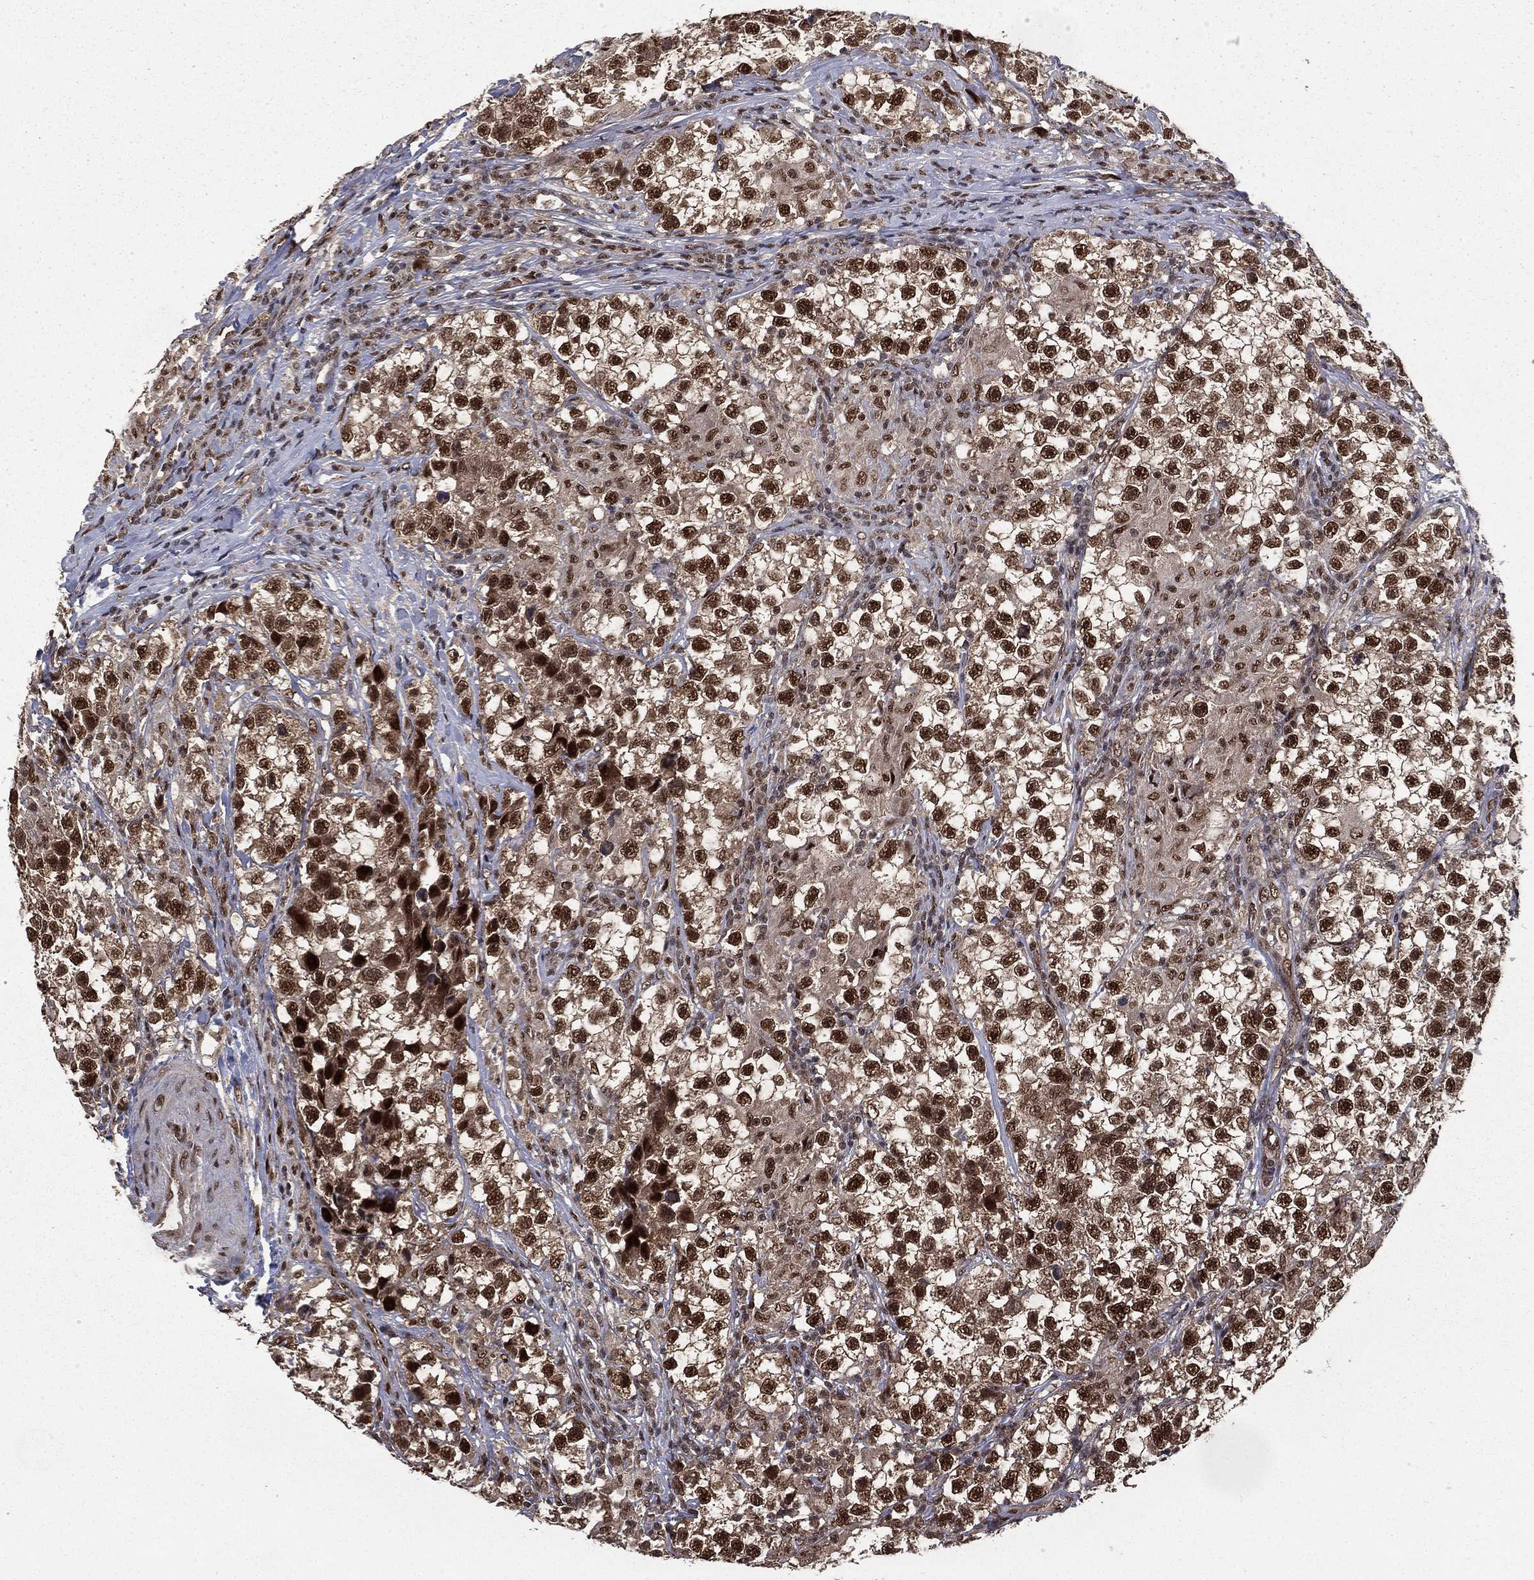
{"staining": {"intensity": "strong", "quantity": ">75%", "location": "nuclear"}, "tissue": "testis cancer", "cell_type": "Tumor cells", "image_type": "cancer", "snomed": [{"axis": "morphology", "description": "Seminoma, NOS"}, {"axis": "topography", "description": "Testis"}], "caption": "High-magnification brightfield microscopy of seminoma (testis) stained with DAB (brown) and counterstained with hematoxylin (blue). tumor cells exhibit strong nuclear expression is identified in approximately>75% of cells.", "gene": "JMJD6", "patient": {"sex": "male", "age": 46}}